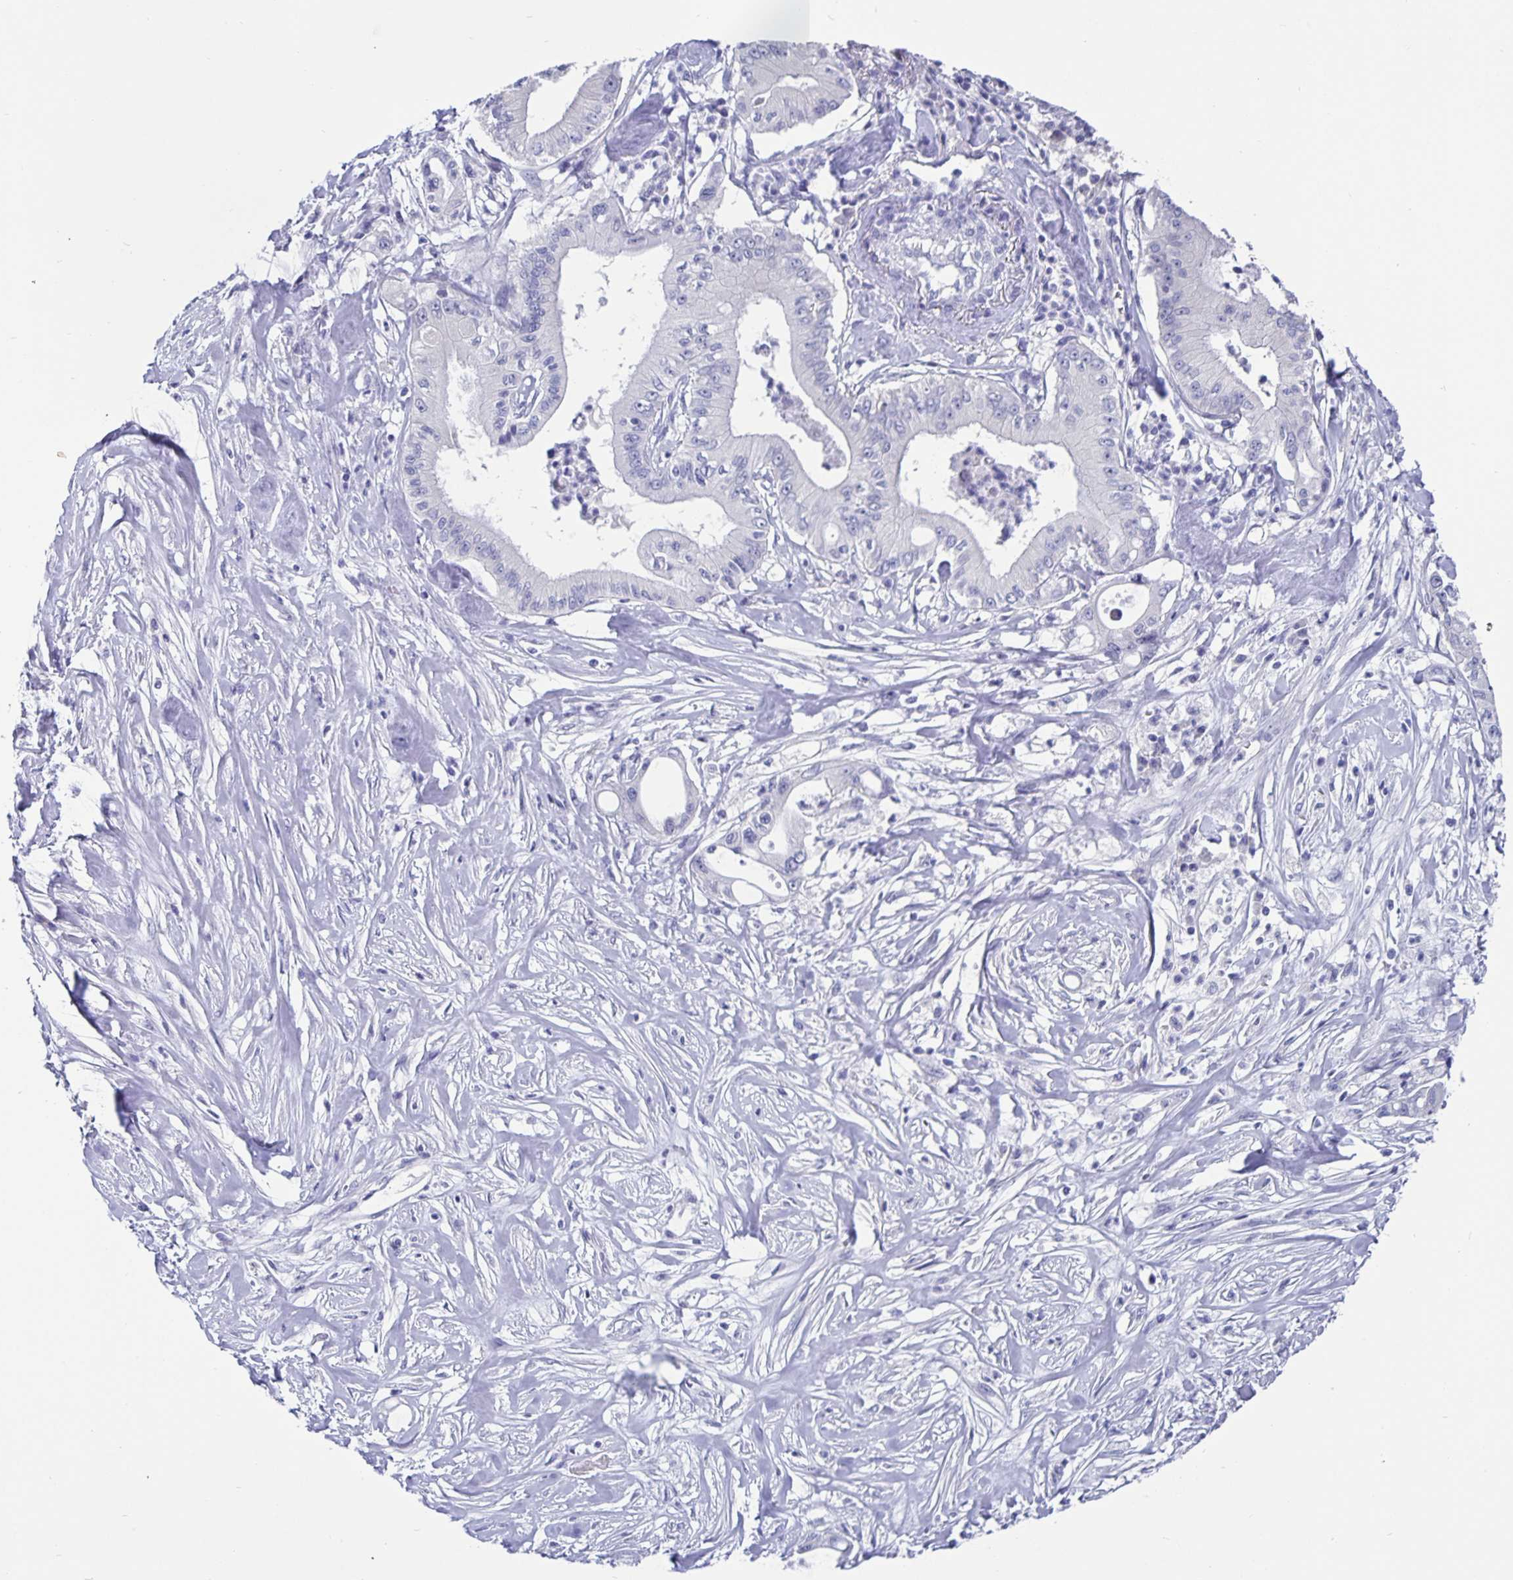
{"staining": {"intensity": "negative", "quantity": "none", "location": "none"}, "tissue": "pancreatic cancer", "cell_type": "Tumor cells", "image_type": "cancer", "snomed": [{"axis": "morphology", "description": "Adenocarcinoma, NOS"}, {"axis": "topography", "description": "Pancreas"}], "caption": "Histopathology image shows no significant protein positivity in tumor cells of adenocarcinoma (pancreatic).", "gene": "ODF3B", "patient": {"sex": "male", "age": 71}}